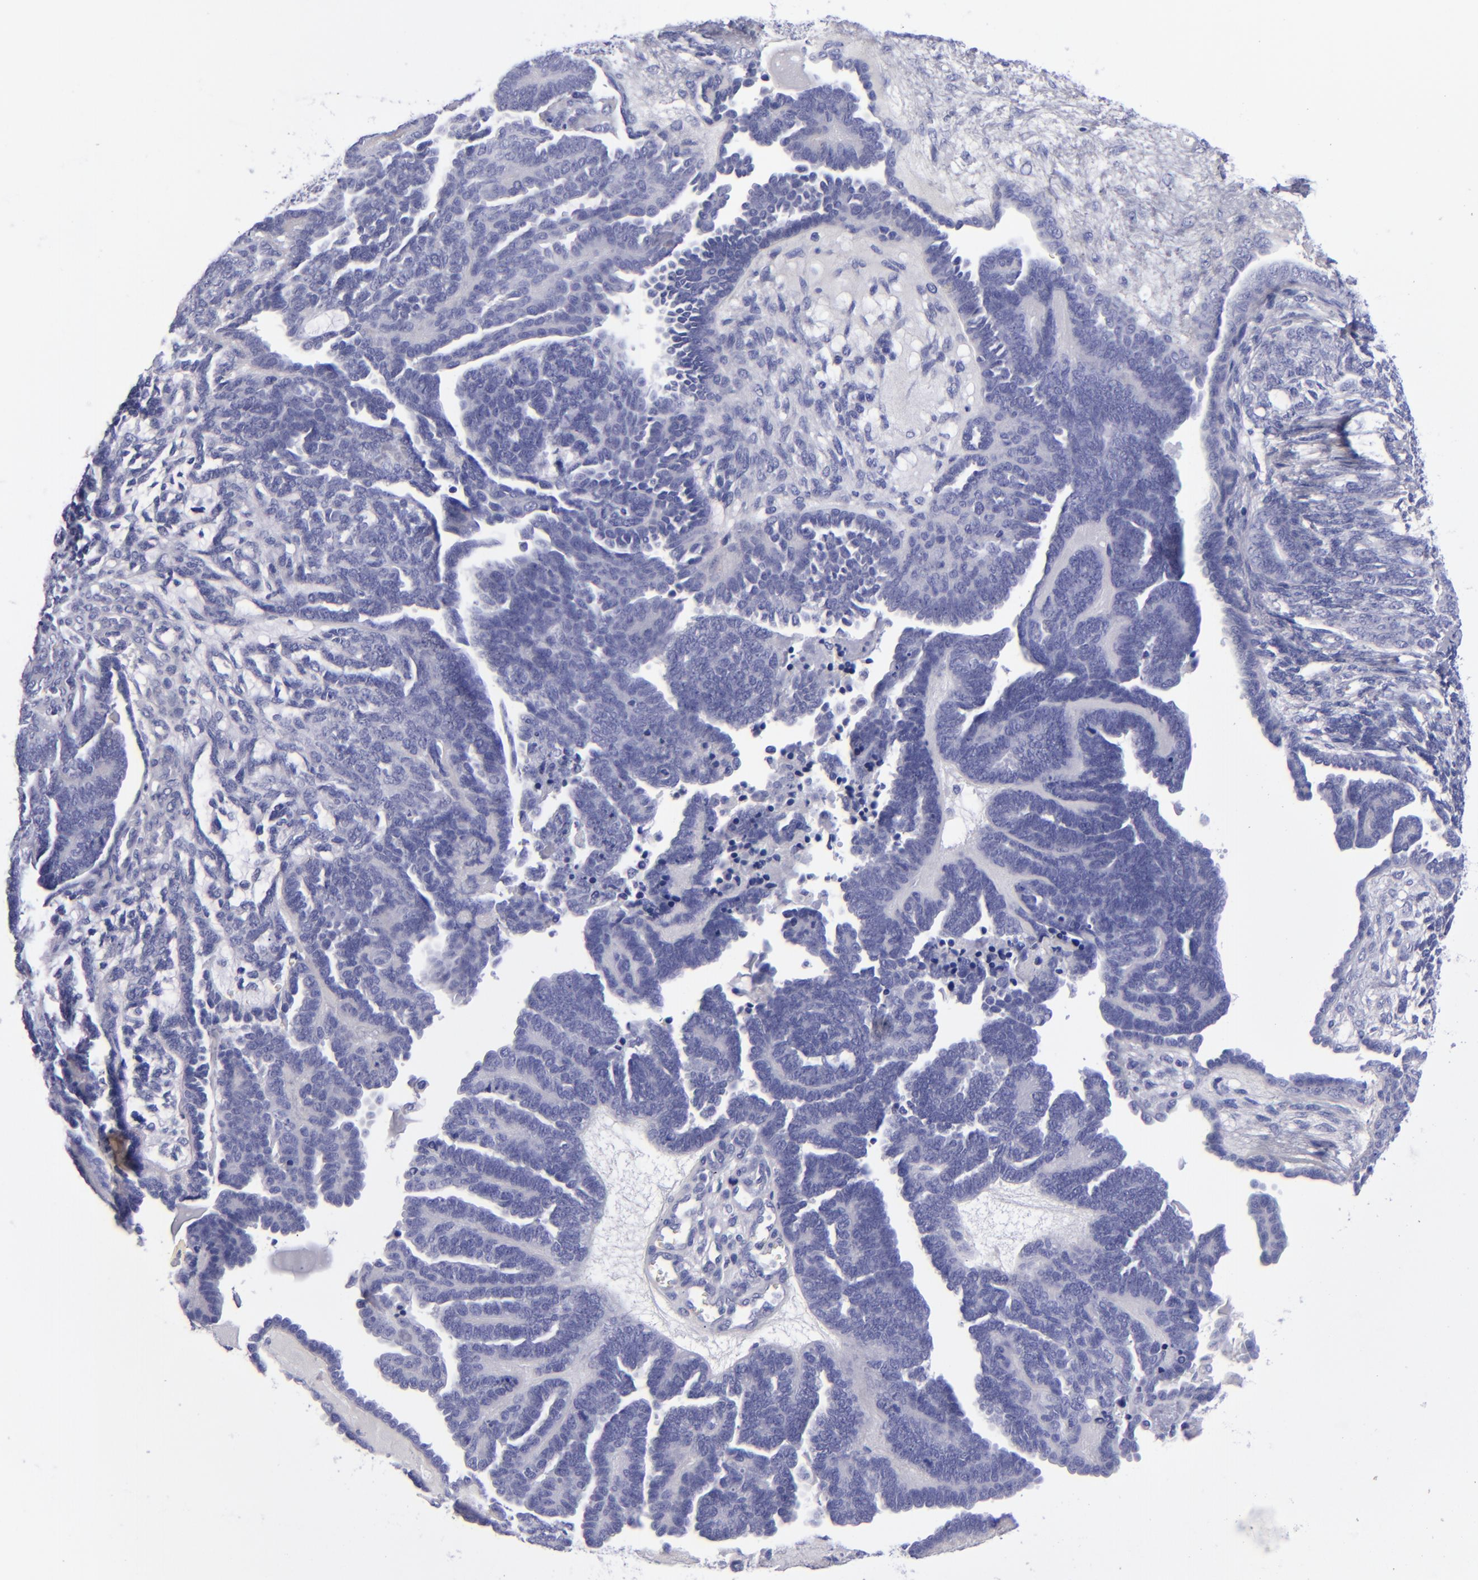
{"staining": {"intensity": "negative", "quantity": "none", "location": "none"}, "tissue": "endometrial cancer", "cell_type": "Tumor cells", "image_type": "cancer", "snomed": [{"axis": "morphology", "description": "Neoplasm, malignant, NOS"}, {"axis": "topography", "description": "Endometrium"}], "caption": "This is a photomicrograph of IHC staining of malignant neoplasm (endometrial), which shows no positivity in tumor cells. (DAB (3,3'-diaminobenzidine) immunohistochemistry, high magnification).", "gene": "CD22", "patient": {"sex": "female", "age": 74}}